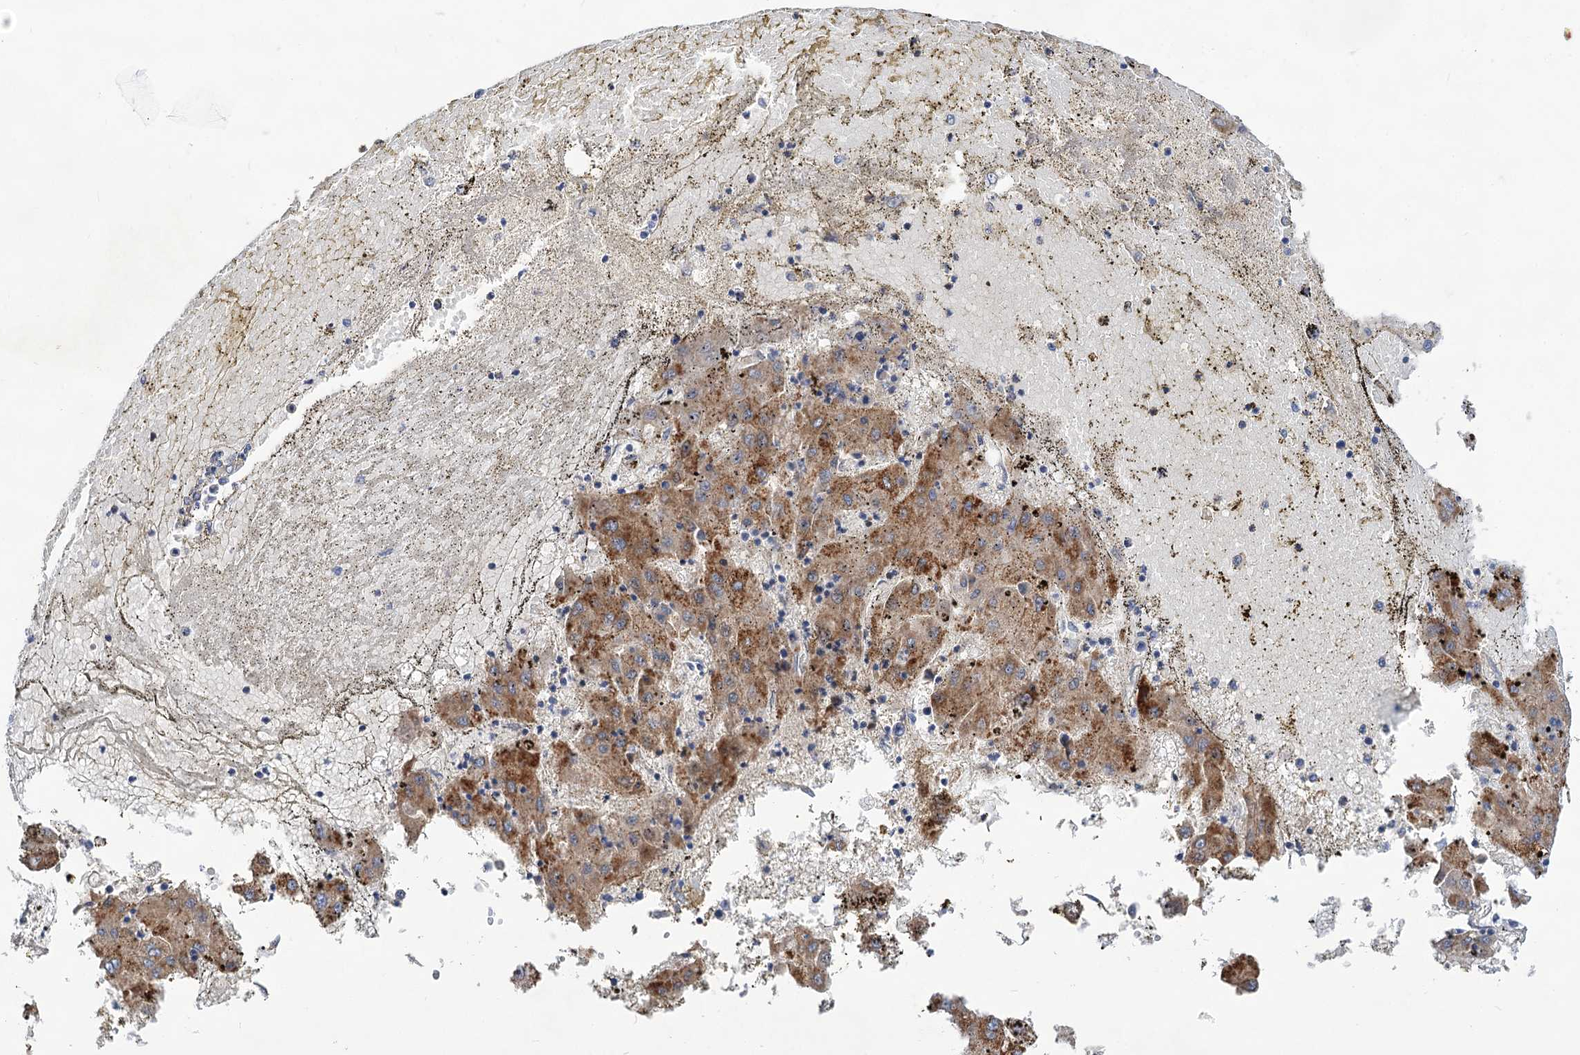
{"staining": {"intensity": "moderate", "quantity": ">75%", "location": "cytoplasmic/membranous"}, "tissue": "liver cancer", "cell_type": "Tumor cells", "image_type": "cancer", "snomed": [{"axis": "morphology", "description": "Carcinoma, Hepatocellular, NOS"}, {"axis": "topography", "description": "Liver"}], "caption": "Human liver cancer stained with a protein marker reveals moderate staining in tumor cells.", "gene": "NUDCD2", "patient": {"sex": "male", "age": 72}}